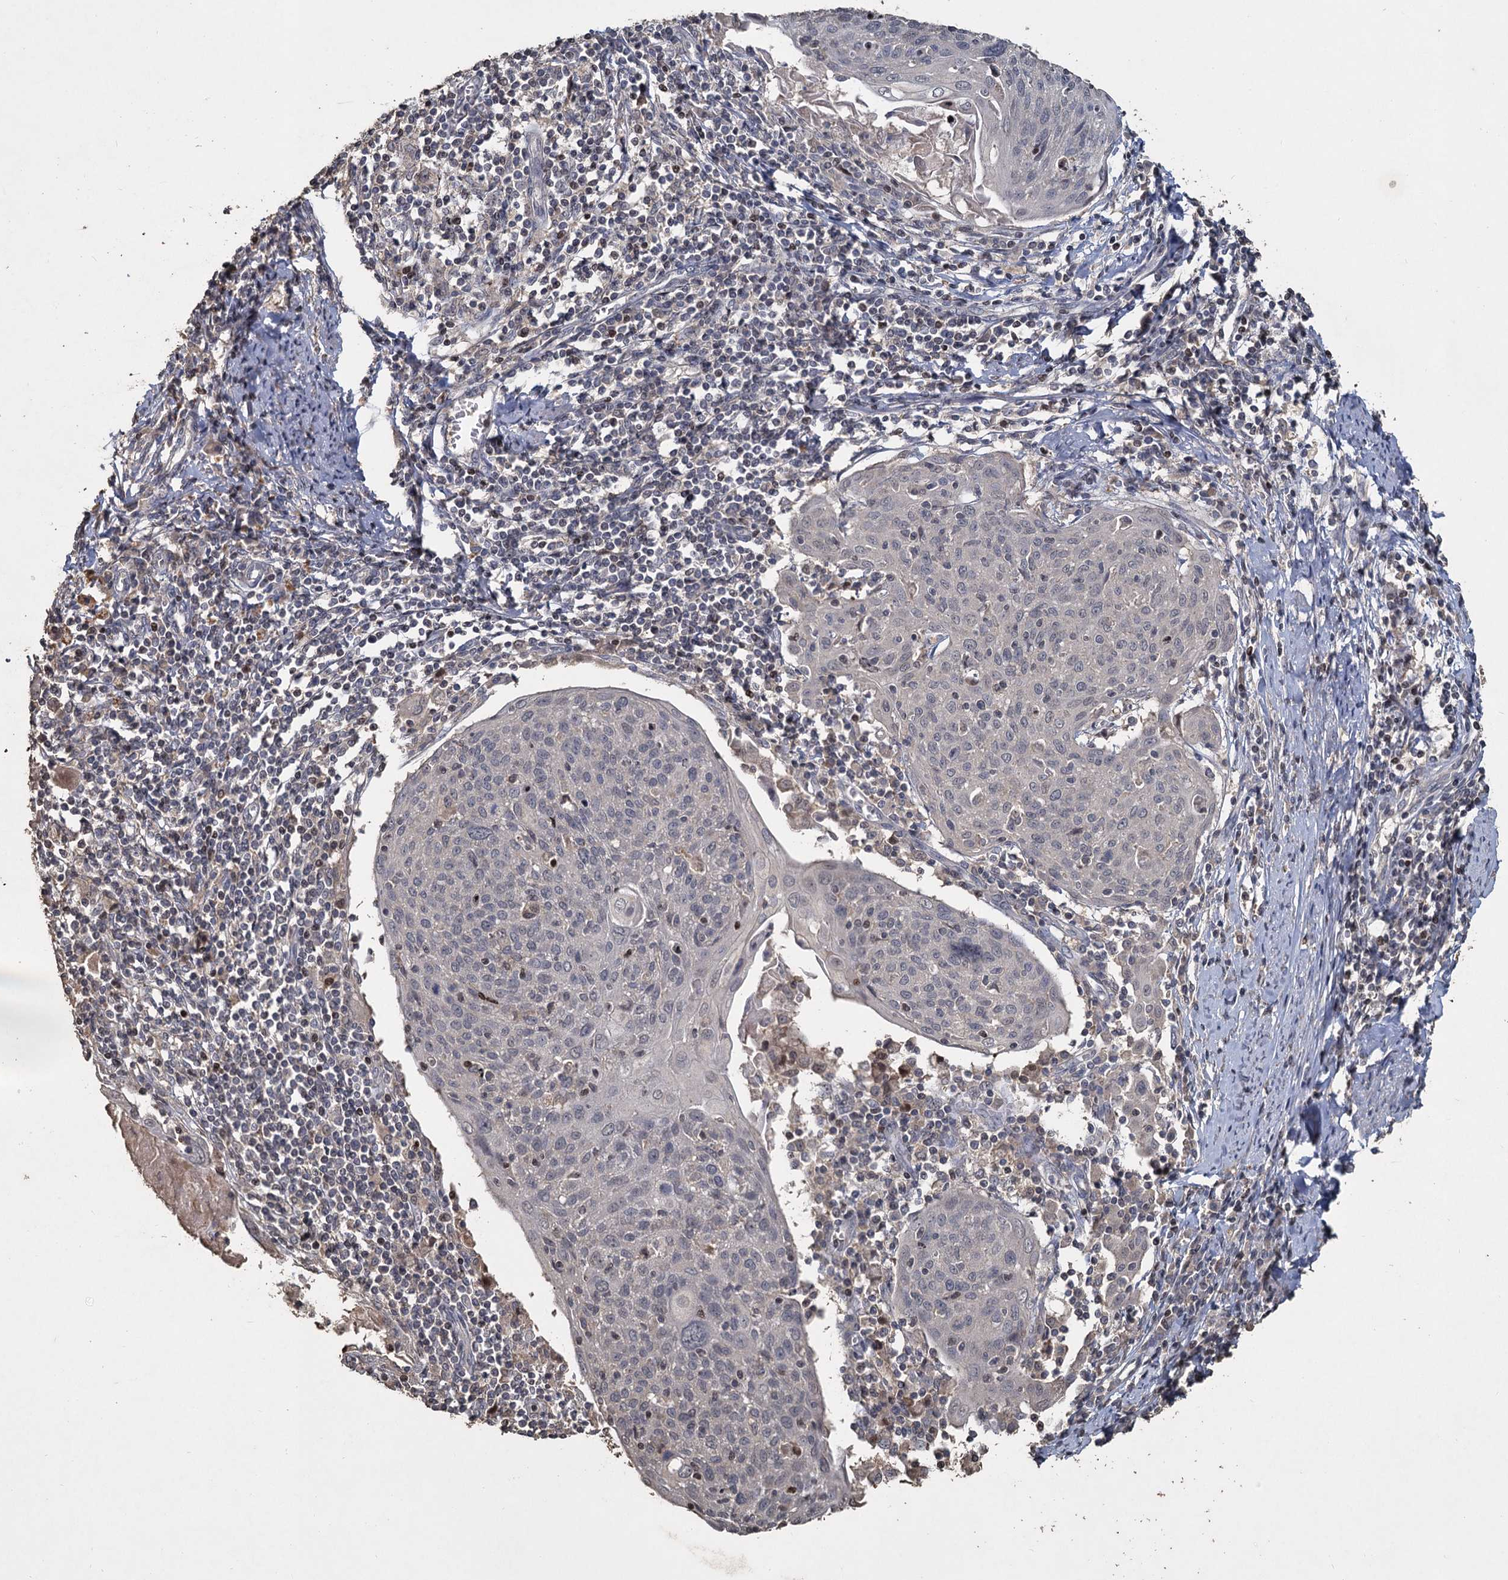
{"staining": {"intensity": "negative", "quantity": "none", "location": "none"}, "tissue": "cervical cancer", "cell_type": "Tumor cells", "image_type": "cancer", "snomed": [{"axis": "morphology", "description": "Squamous cell carcinoma, NOS"}, {"axis": "topography", "description": "Cervix"}], "caption": "Protein analysis of cervical cancer exhibits no significant staining in tumor cells.", "gene": "CCDC61", "patient": {"sex": "female", "age": 67}}